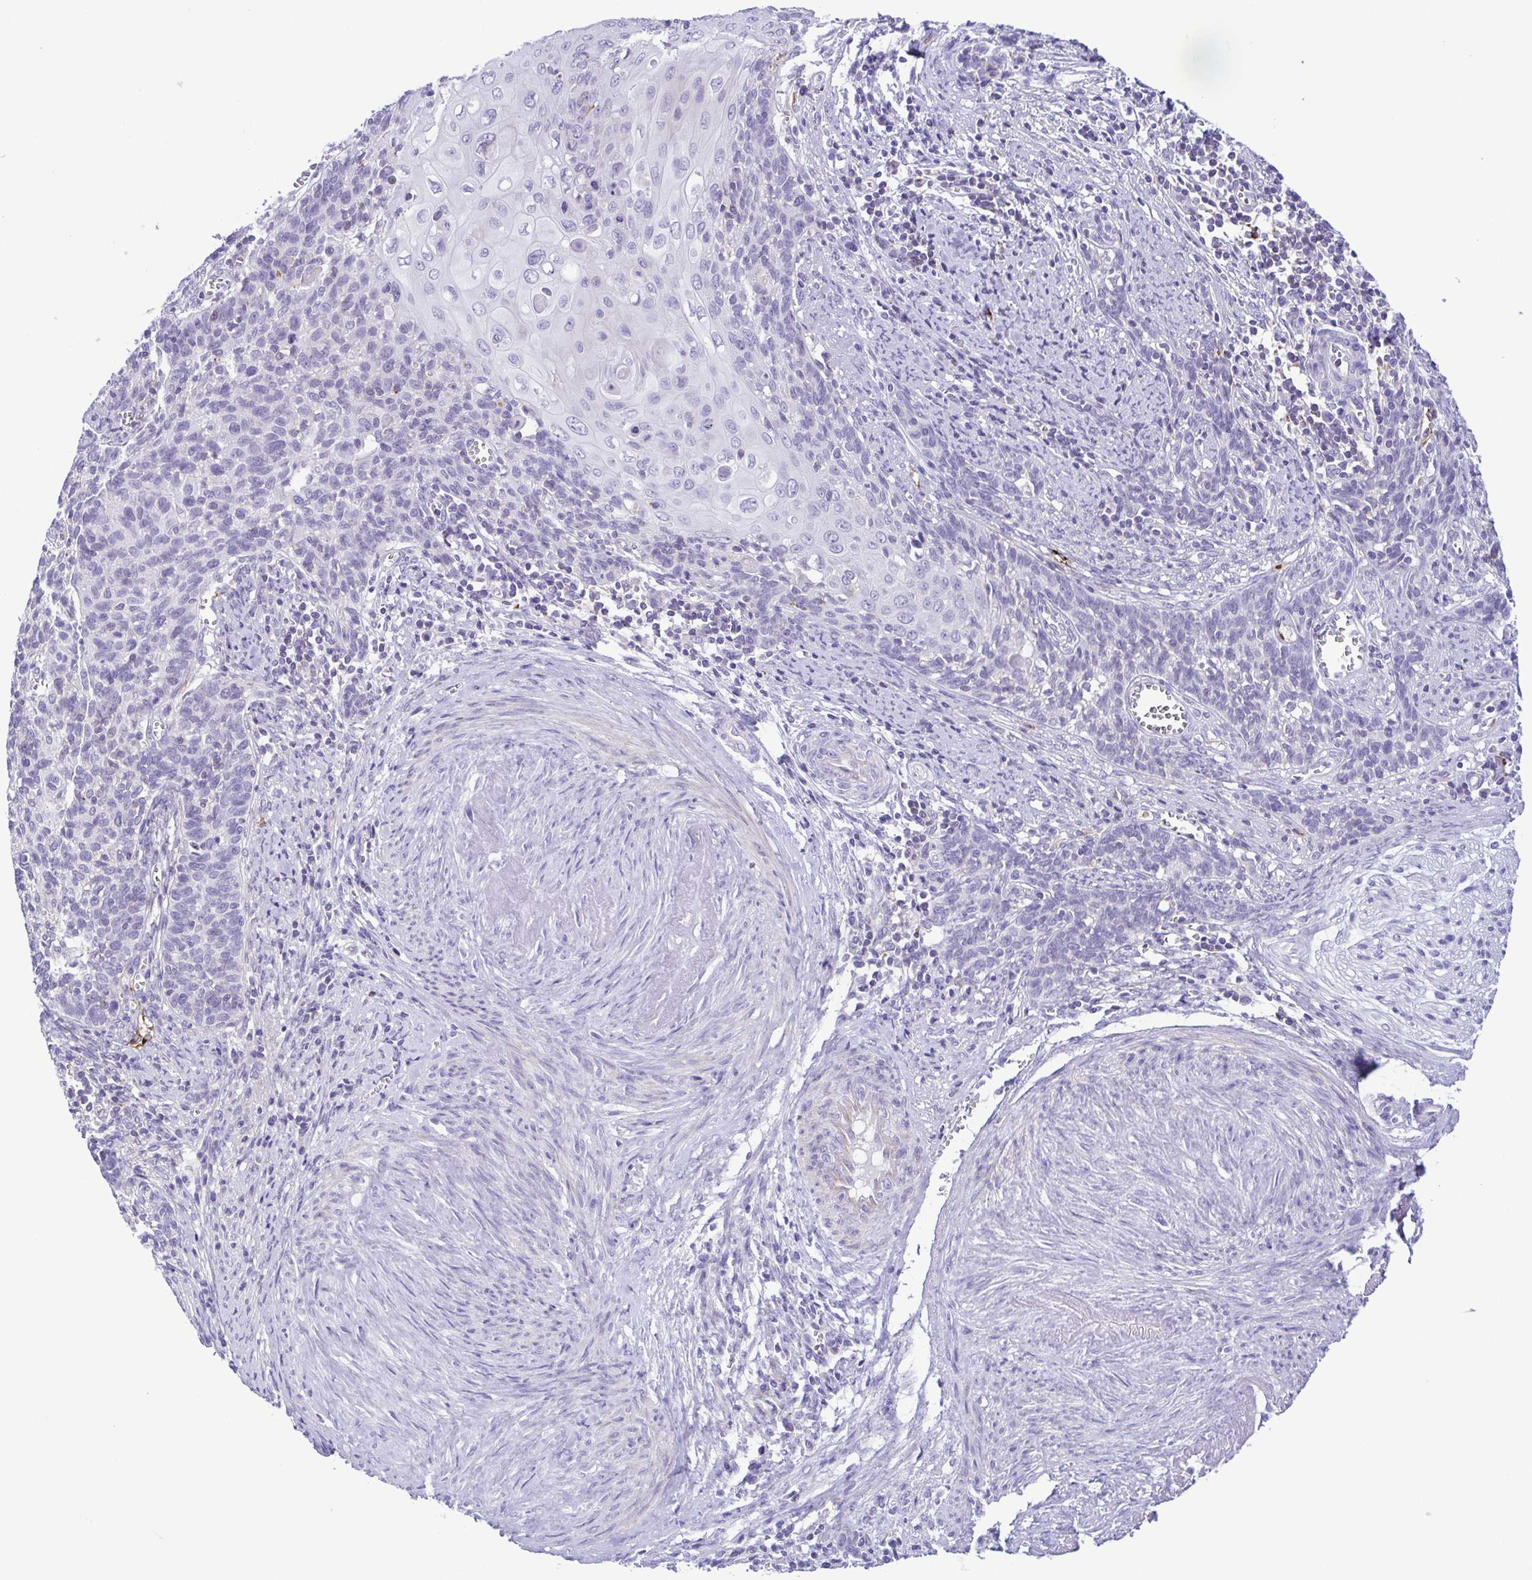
{"staining": {"intensity": "negative", "quantity": "none", "location": "none"}, "tissue": "cervical cancer", "cell_type": "Tumor cells", "image_type": "cancer", "snomed": [{"axis": "morphology", "description": "Squamous cell carcinoma, NOS"}, {"axis": "topography", "description": "Cervix"}], "caption": "Tumor cells show no significant protein staining in cervical cancer (squamous cell carcinoma).", "gene": "GPR182", "patient": {"sex": "female", "age": 39}}